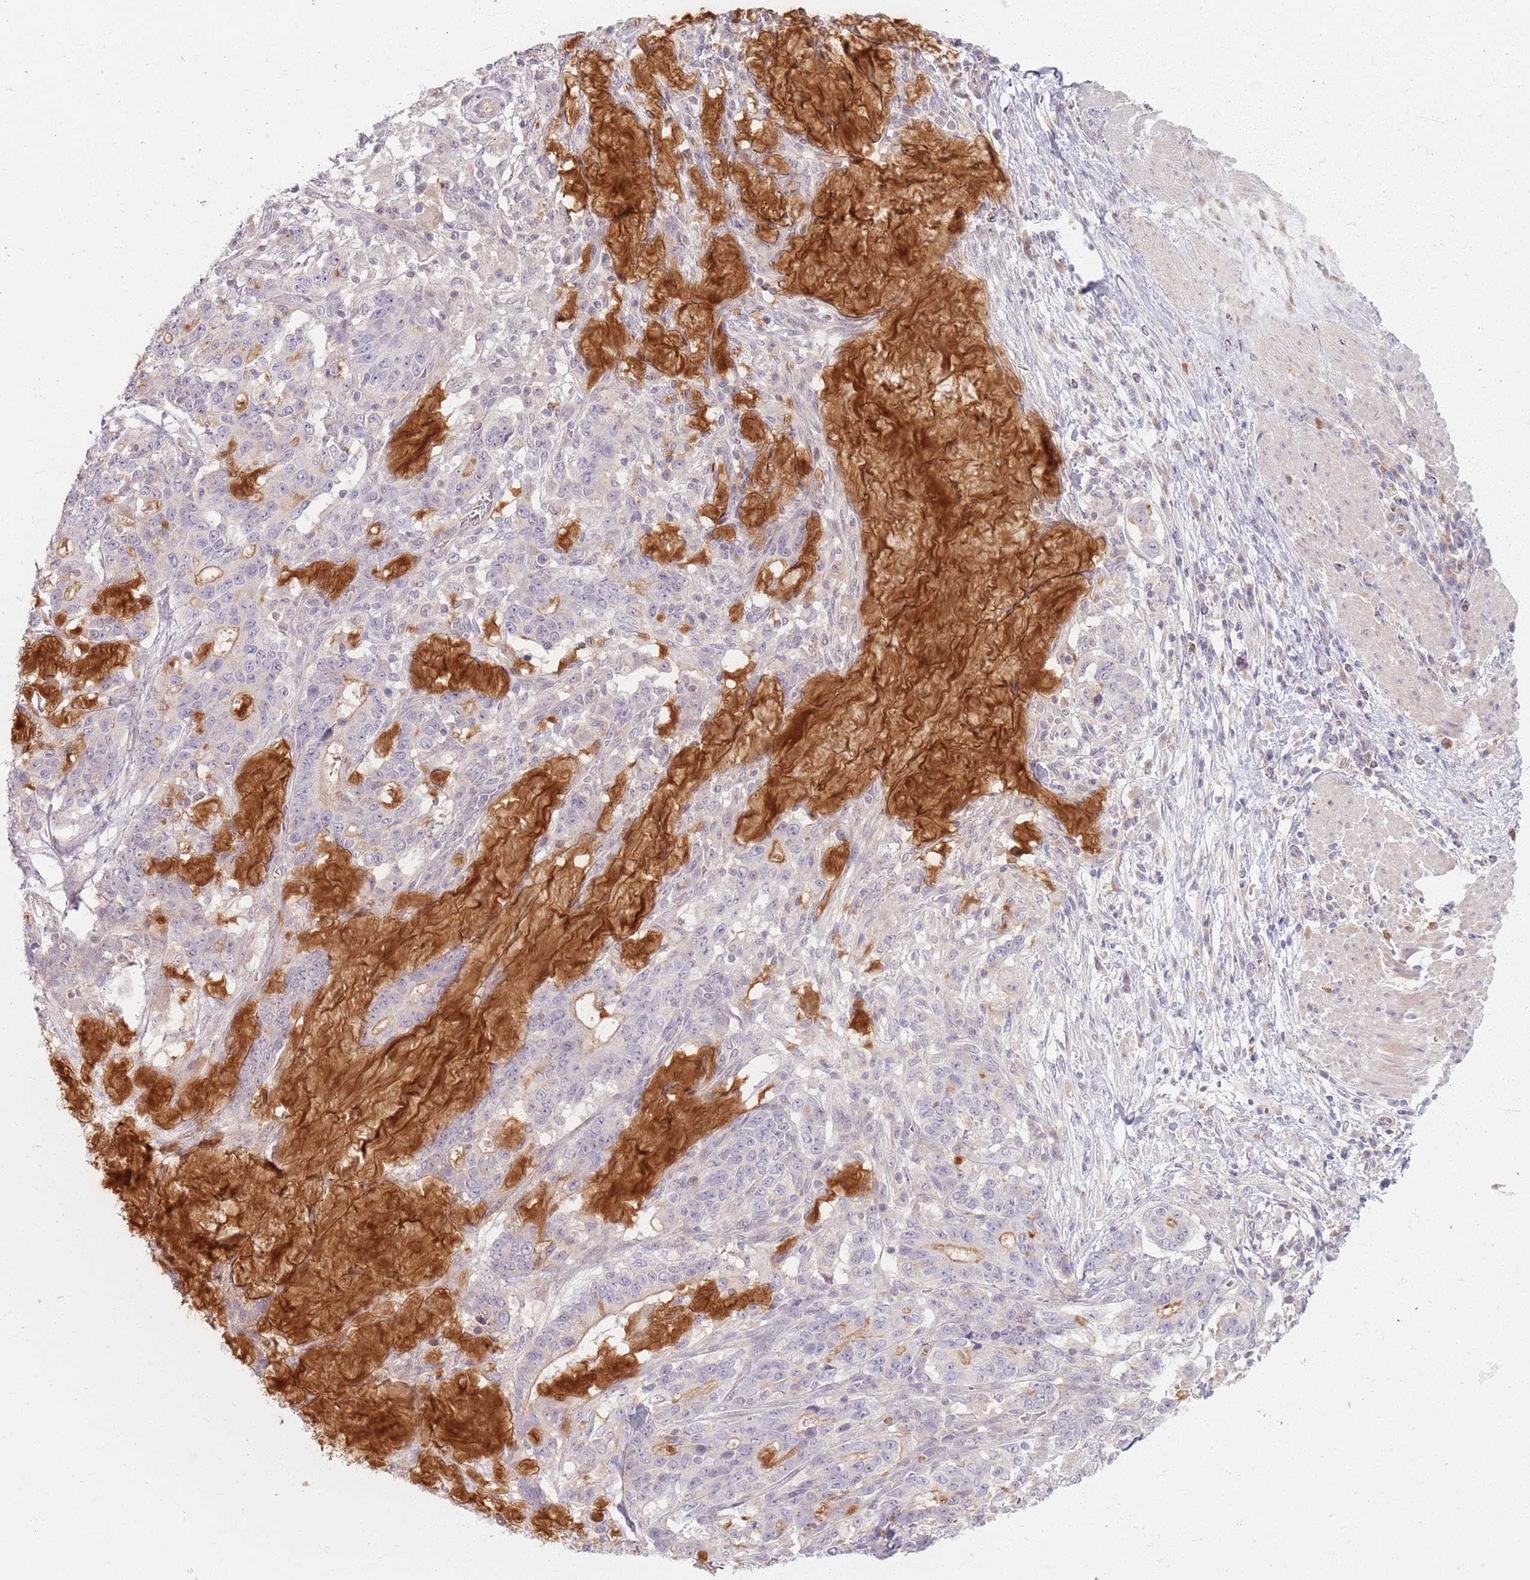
{"staining": {"intensity": "negative", "quantity": "none", "location": "none"}, "tissue": "stomach cancer", "cell_type": "Tumor cells", "image_type": "cancer", "snomed": [{"axis": "morphology", "description": "Normal tissue, NOS"}, {"axis": "morphology", "description": "Adenocarcinoma, NOS"}, {"axis": "topography", "description": "Stomach"}], "caption": "Immunohistochemistry image of human stomach cancer stained for a protein (brown), which shows no staining in tumor cells.", "gene": "ZDHHC2", "patient": {"sex": "female", "age": 64}}